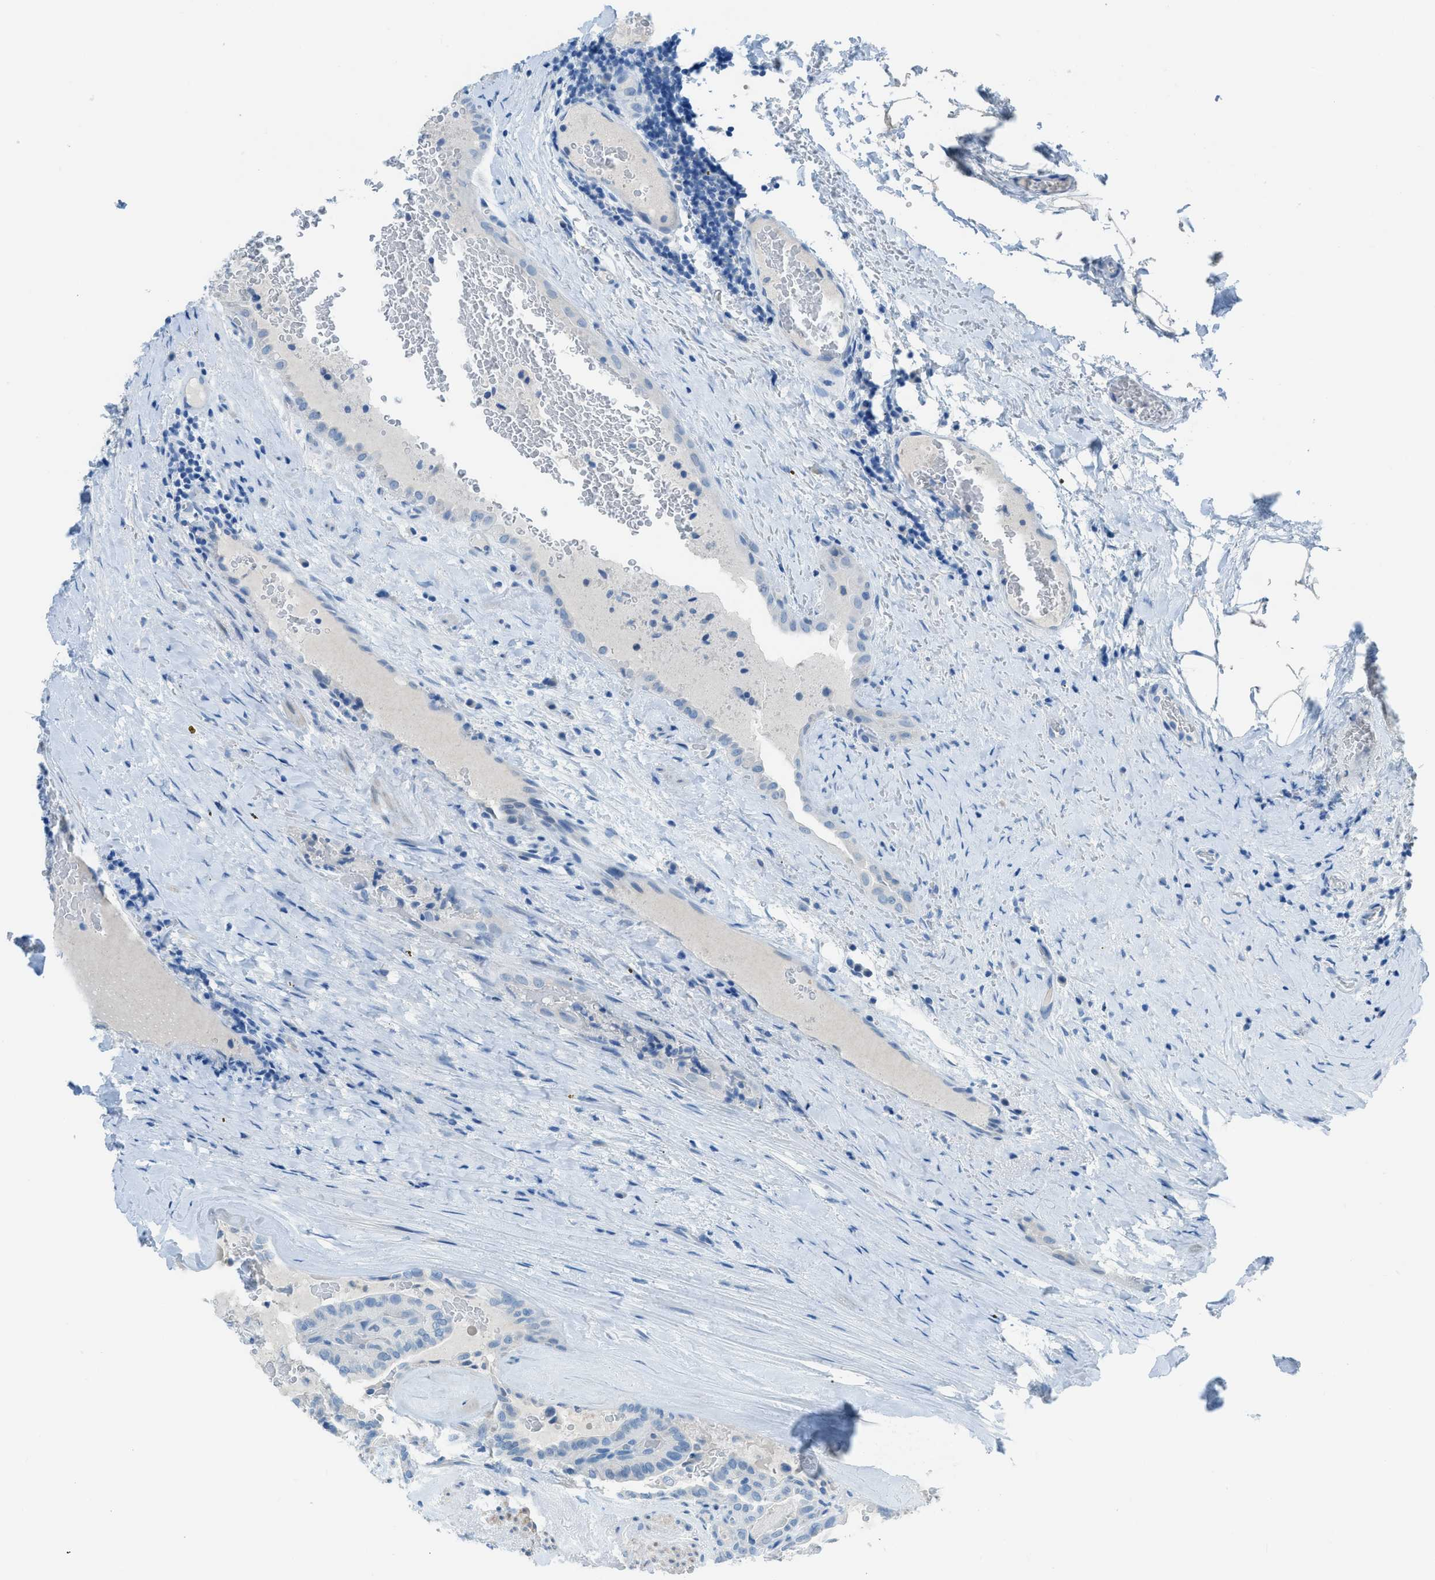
{"staining": {"intensity": "negative", "quantity": "none", "location": "none"}, "tissue": "thyroid cancer", "cell_type": "Tumor cells", "image_type": "cancer", "snomed": [{"axis": "morphology", "description": "Papillary adenocarcinoma, NOS"}, {"axis": "topography", "description": "Thyroid gland"}], "caption": "Image shows no significant protein positivity in tumor cells of thyroid papillary adenocarcinoma.", "gene": "ACAN", "patient": {"sex": "male", "age": 77}}